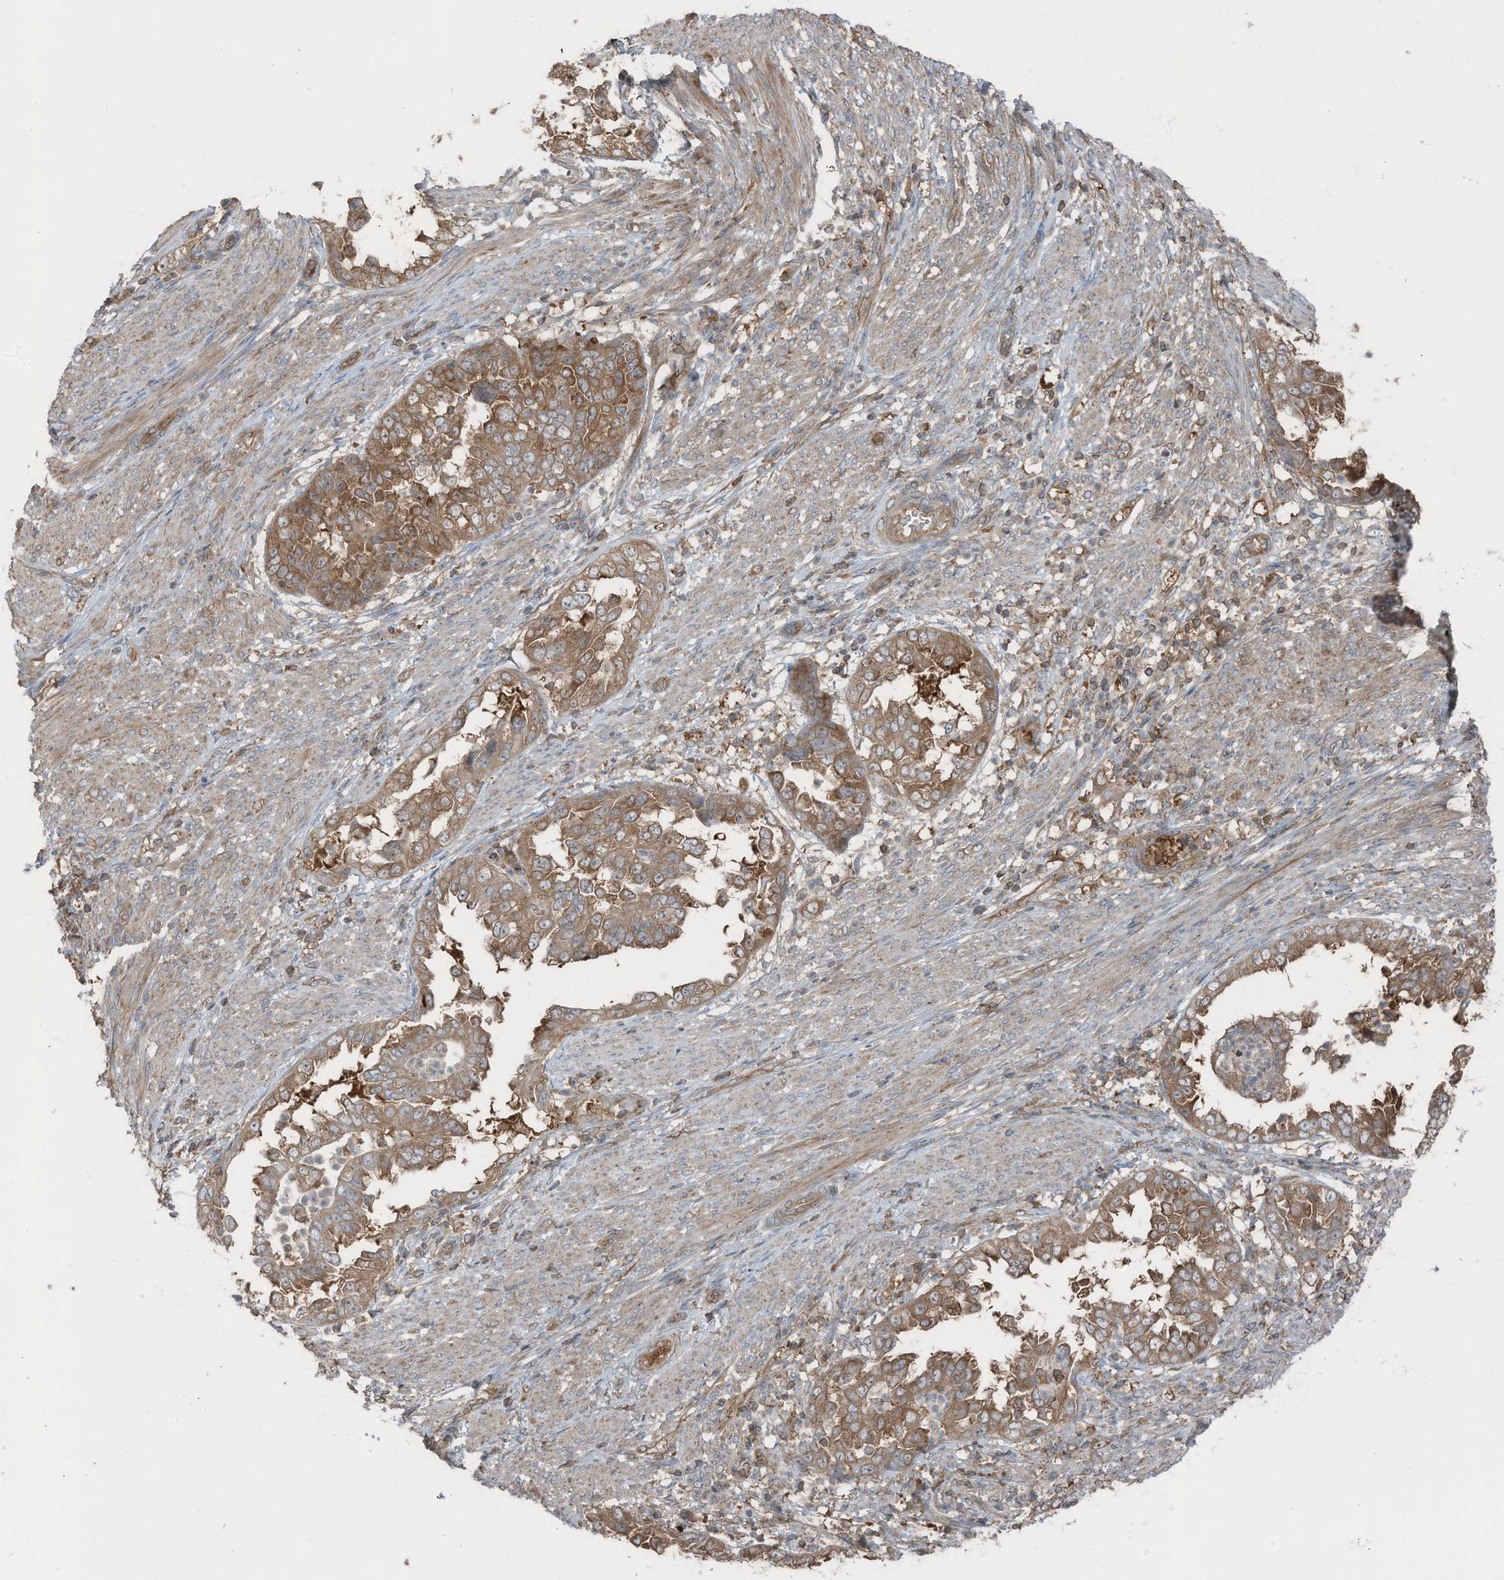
{"staining": {"intensity": "moderate", "quantity": ">75%", "location": "cytoplasmic/membranous"}, "tissue": "endometrial cancer", "cell_type": "Tumor cells", "image_type": "cancer", "snomed": [{"axis": "morphology", "description": "Adenocarcinoma, NOS"}, {"axis": "topography", "description": "Endometrium"}], "caption": "Endometrial adenocarcinoma stained with DAB IHC shows medium levels of moderate cytoplasmic/membranous staining in approximately >75% of tumor cells.", "gene": "TXNDC9", "patient": {"sex": "female", "age": 85}}